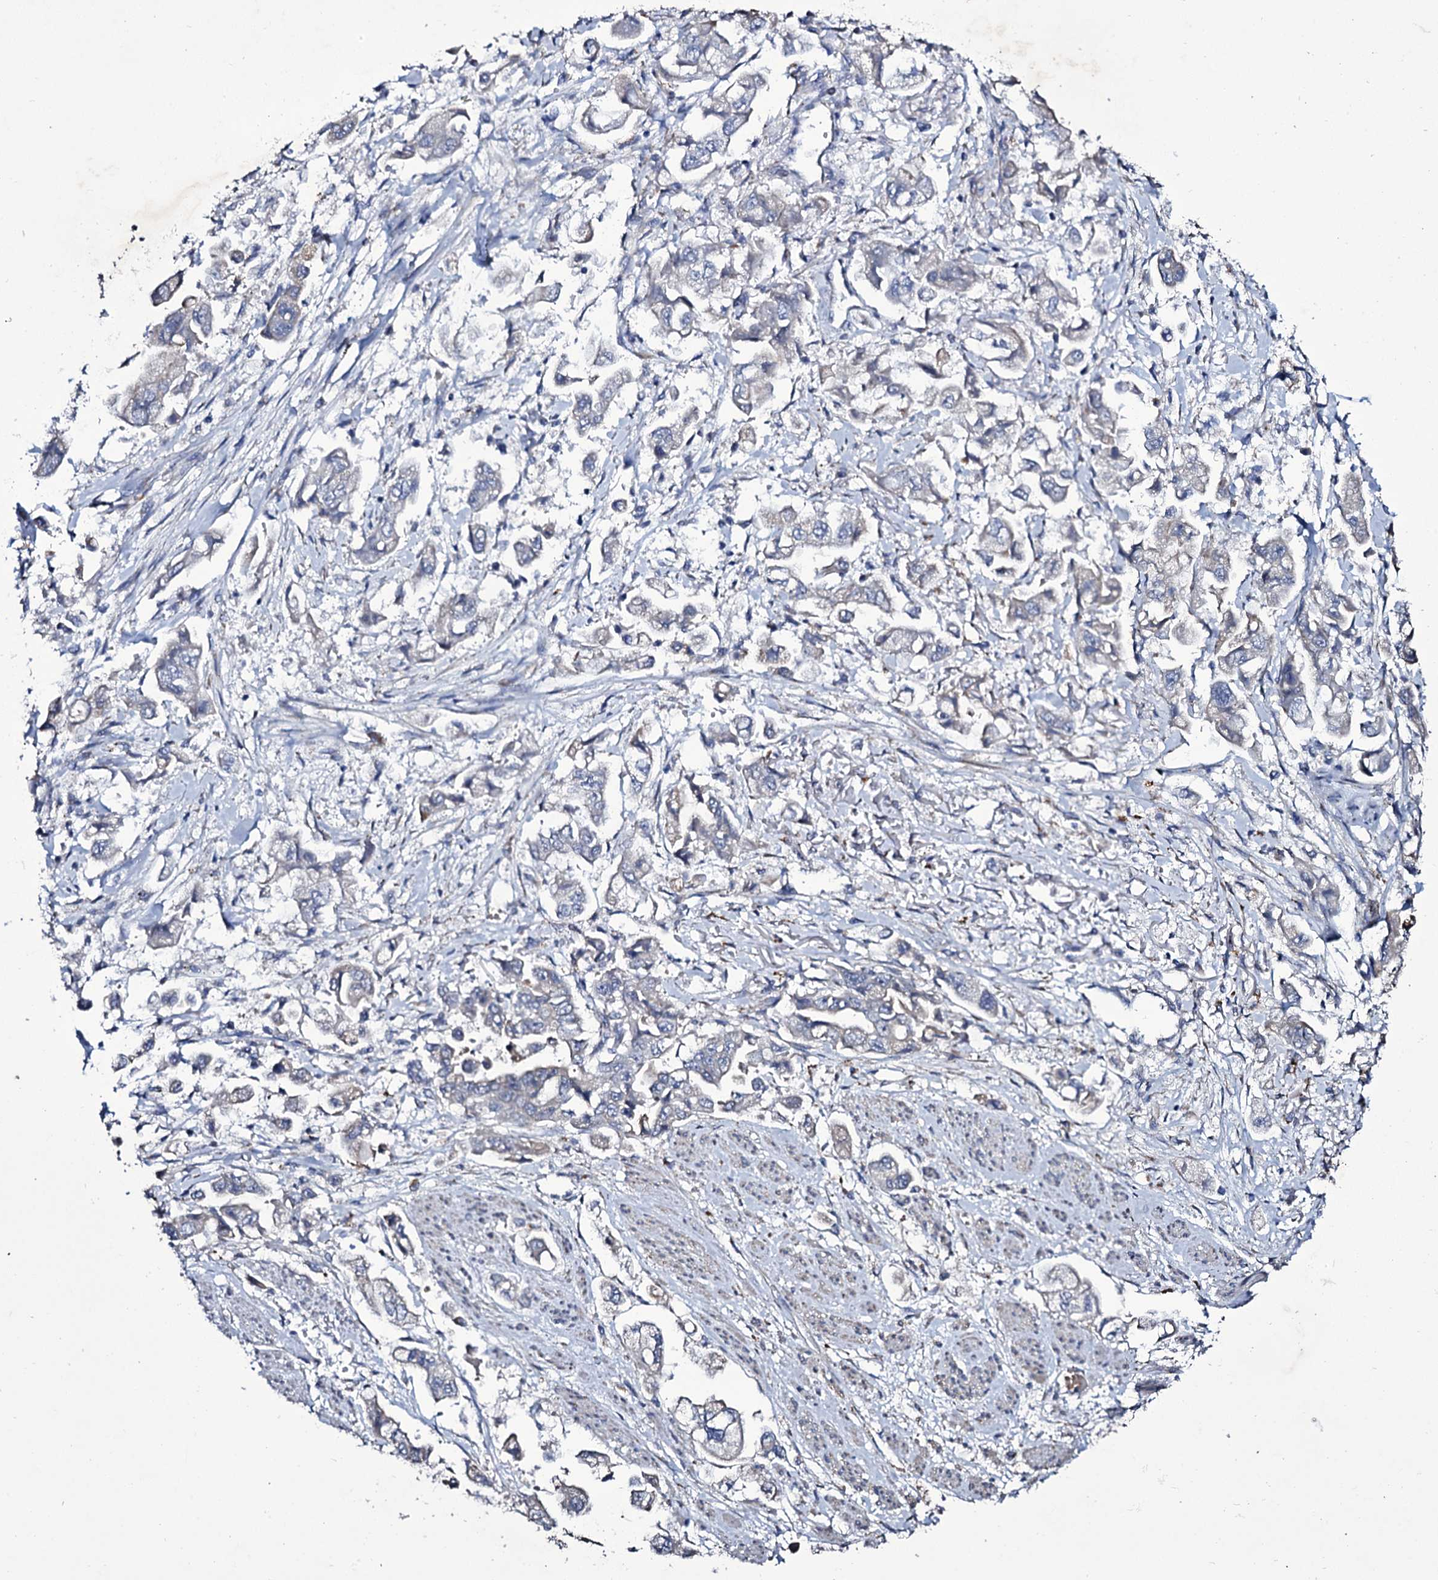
{"staining": {"intensity": "negative", "quantity": "none", "location": "none"}, "tissue": "stomach cancer", "cell_type": "Tumor cells", "image_type": "cancer", "snomed": [{"axis": "morphology", "description": "Adenocarcinoma, NOS"}, {"axis": "topography", "description": "Stomach"}], "caption": "IHC of human stomach adenocarcinoma shows no expression in tumor cells.", "gene": "TUBGCP5", "patient": {"sex": "male", "age": 62}}